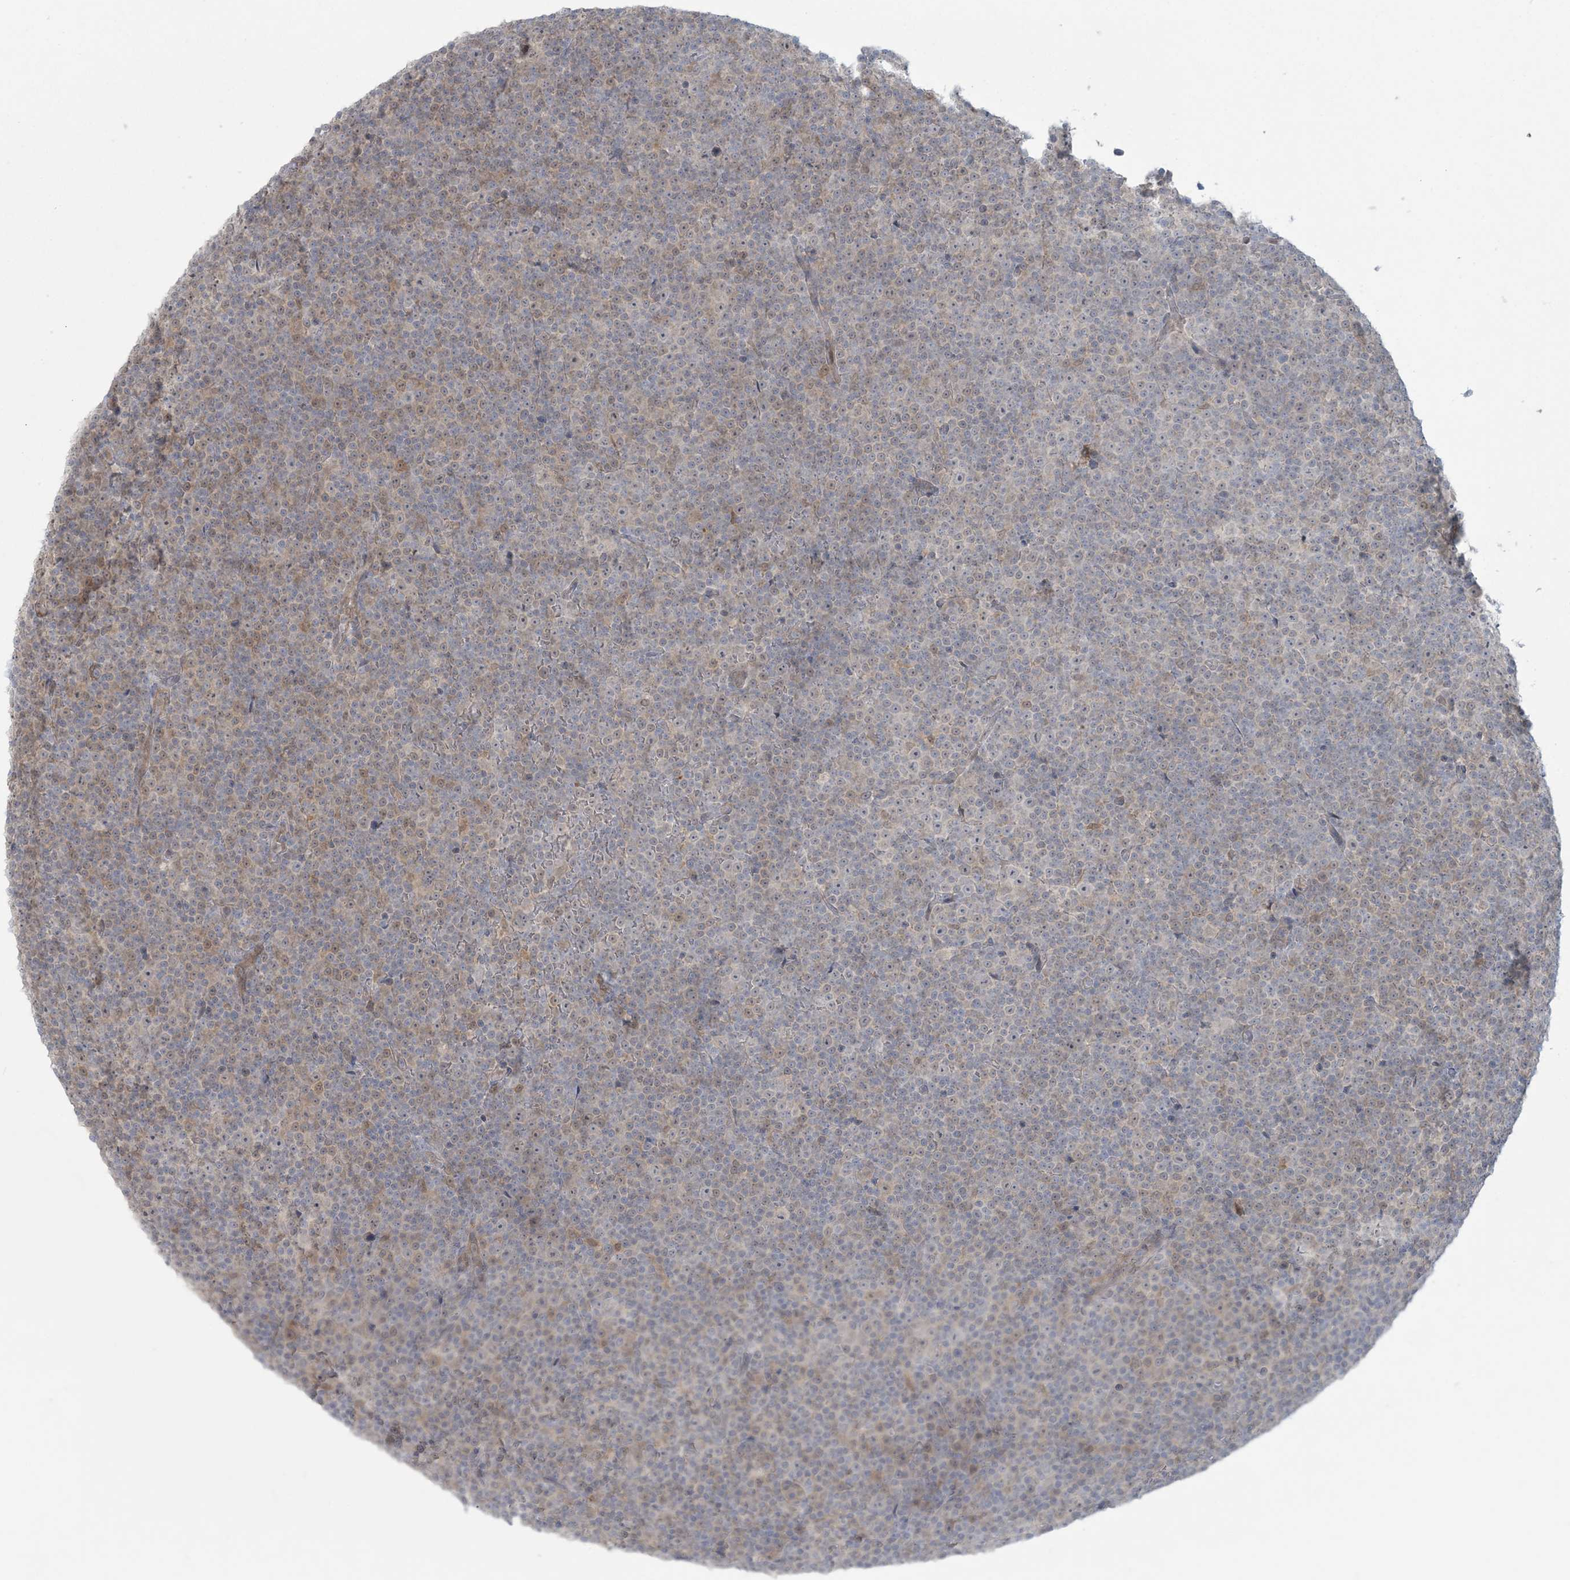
{"staining": {"intensity": "weak", "quantity": "25%-75%", "location": "cytoplasmic/membranous,nuclear"}, "tissue": "lymphoma", "cell_type": "Tumor cells", "image_type": "cancer", "snomed": [{"axis": "morphology", "description": "Malignant lymphoma, non-Hodgkin's type, Low grade"}, {"axis": "topography", "description": "Lymph node"}], "caption": "The photomicrograph exhibits staining of low-grade malignant lymphoma, non-Hodgkin's type, revealing weak cytoplasmic/membranous and nuclear protein expression (brown color) within tumor cells.", "gene": "NRBP2", "patient": {"sex": "female", "age": 67}}